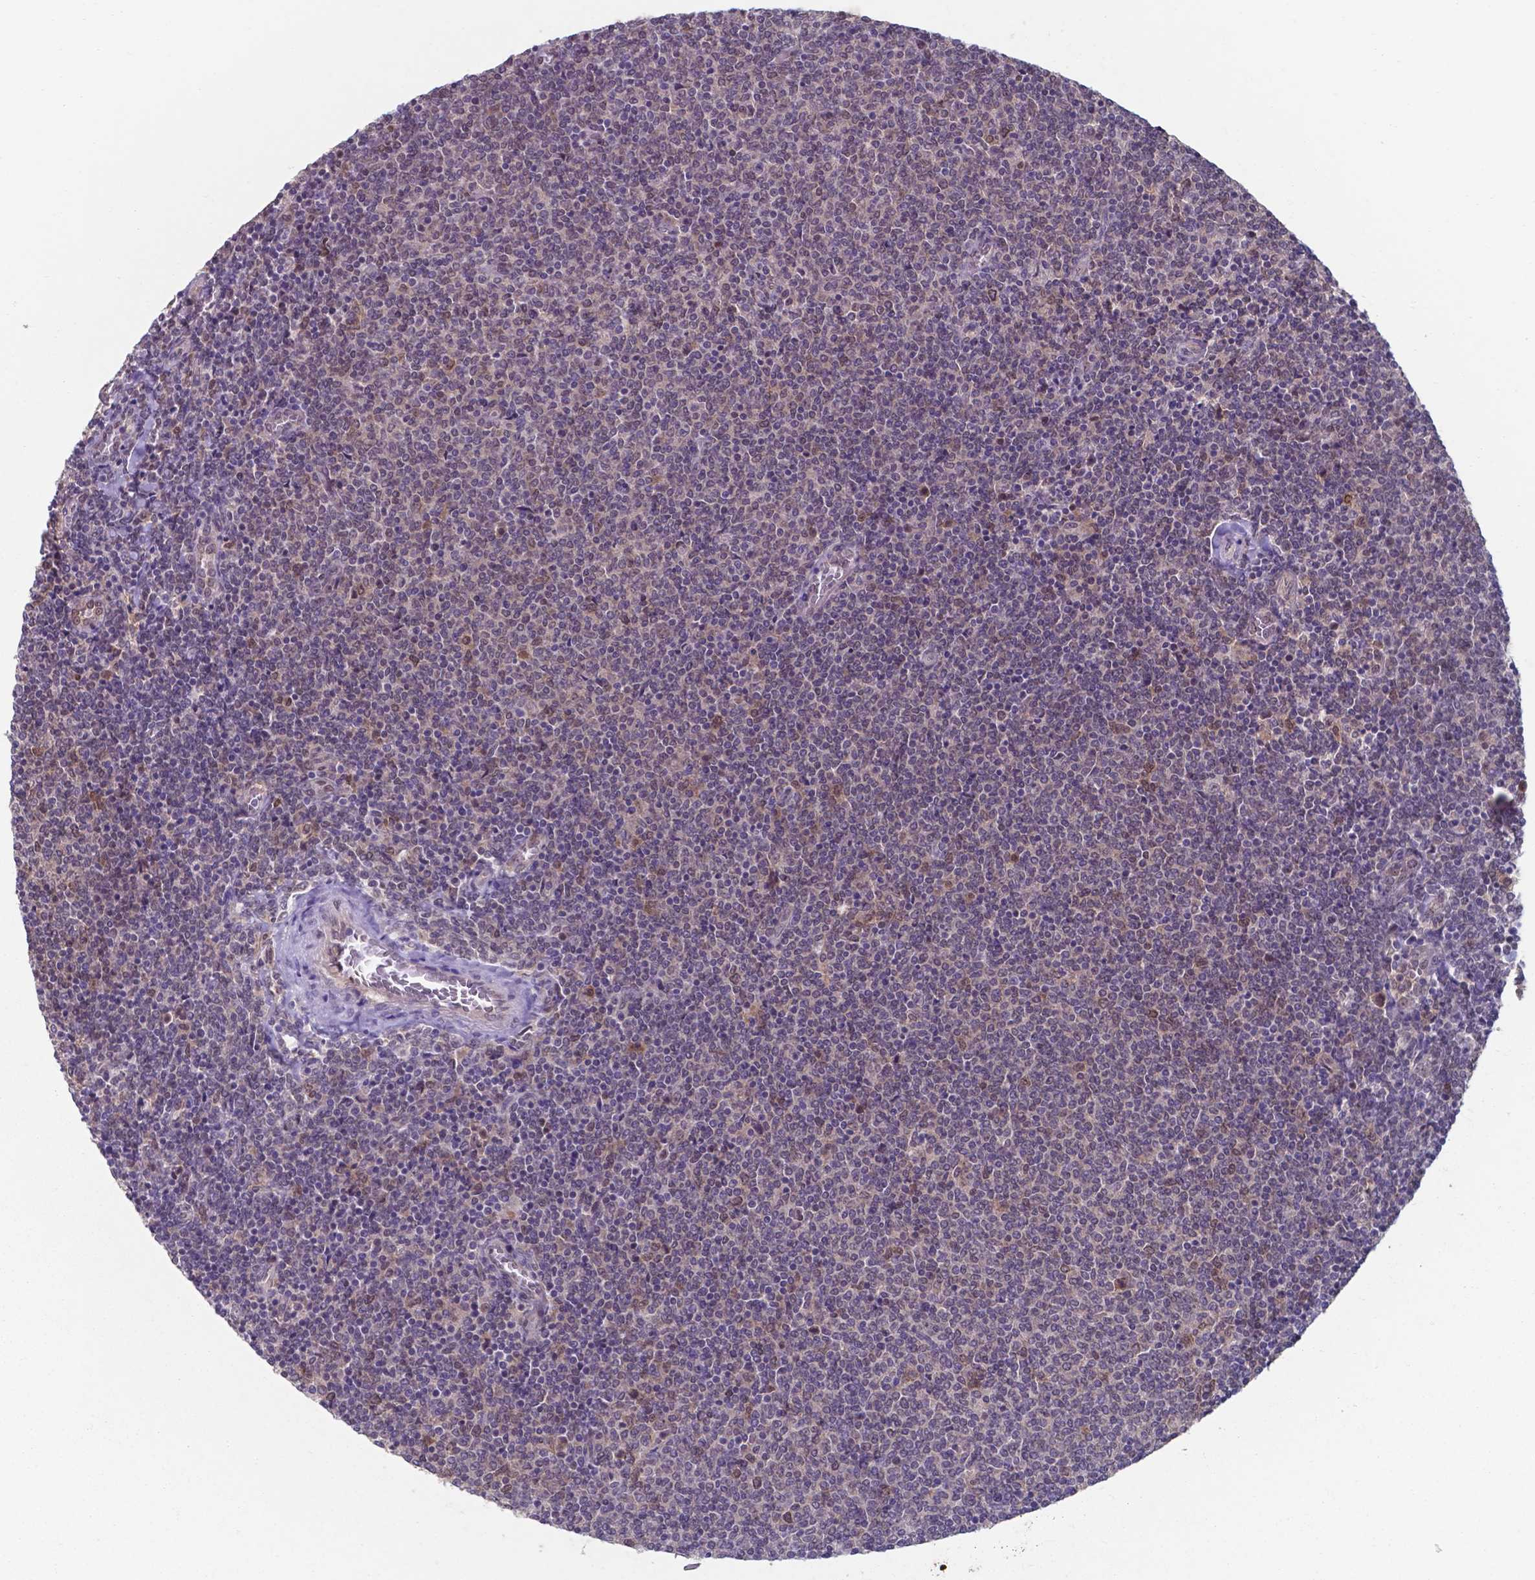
{"staining": {"intensity": "negative", "quantity": "none", "location": "none"}, "tissue": "lymphoma", "cell_type": "Tumor cells", "image_type": "cancer", "snomed": [{"axis": "morphology", "description": "Malignant lymphoma, non-Hodgkin's type, Low grade"}, {"axis": "topography", "description": "Lymph node"}], "caption": "Tumor cells are negative for protein expression in human malignant lymphoma, non-Hodgkin's type (low-grade).", "gene": "UBE2E2", "patient": {"sex": "male", "age": 52}}